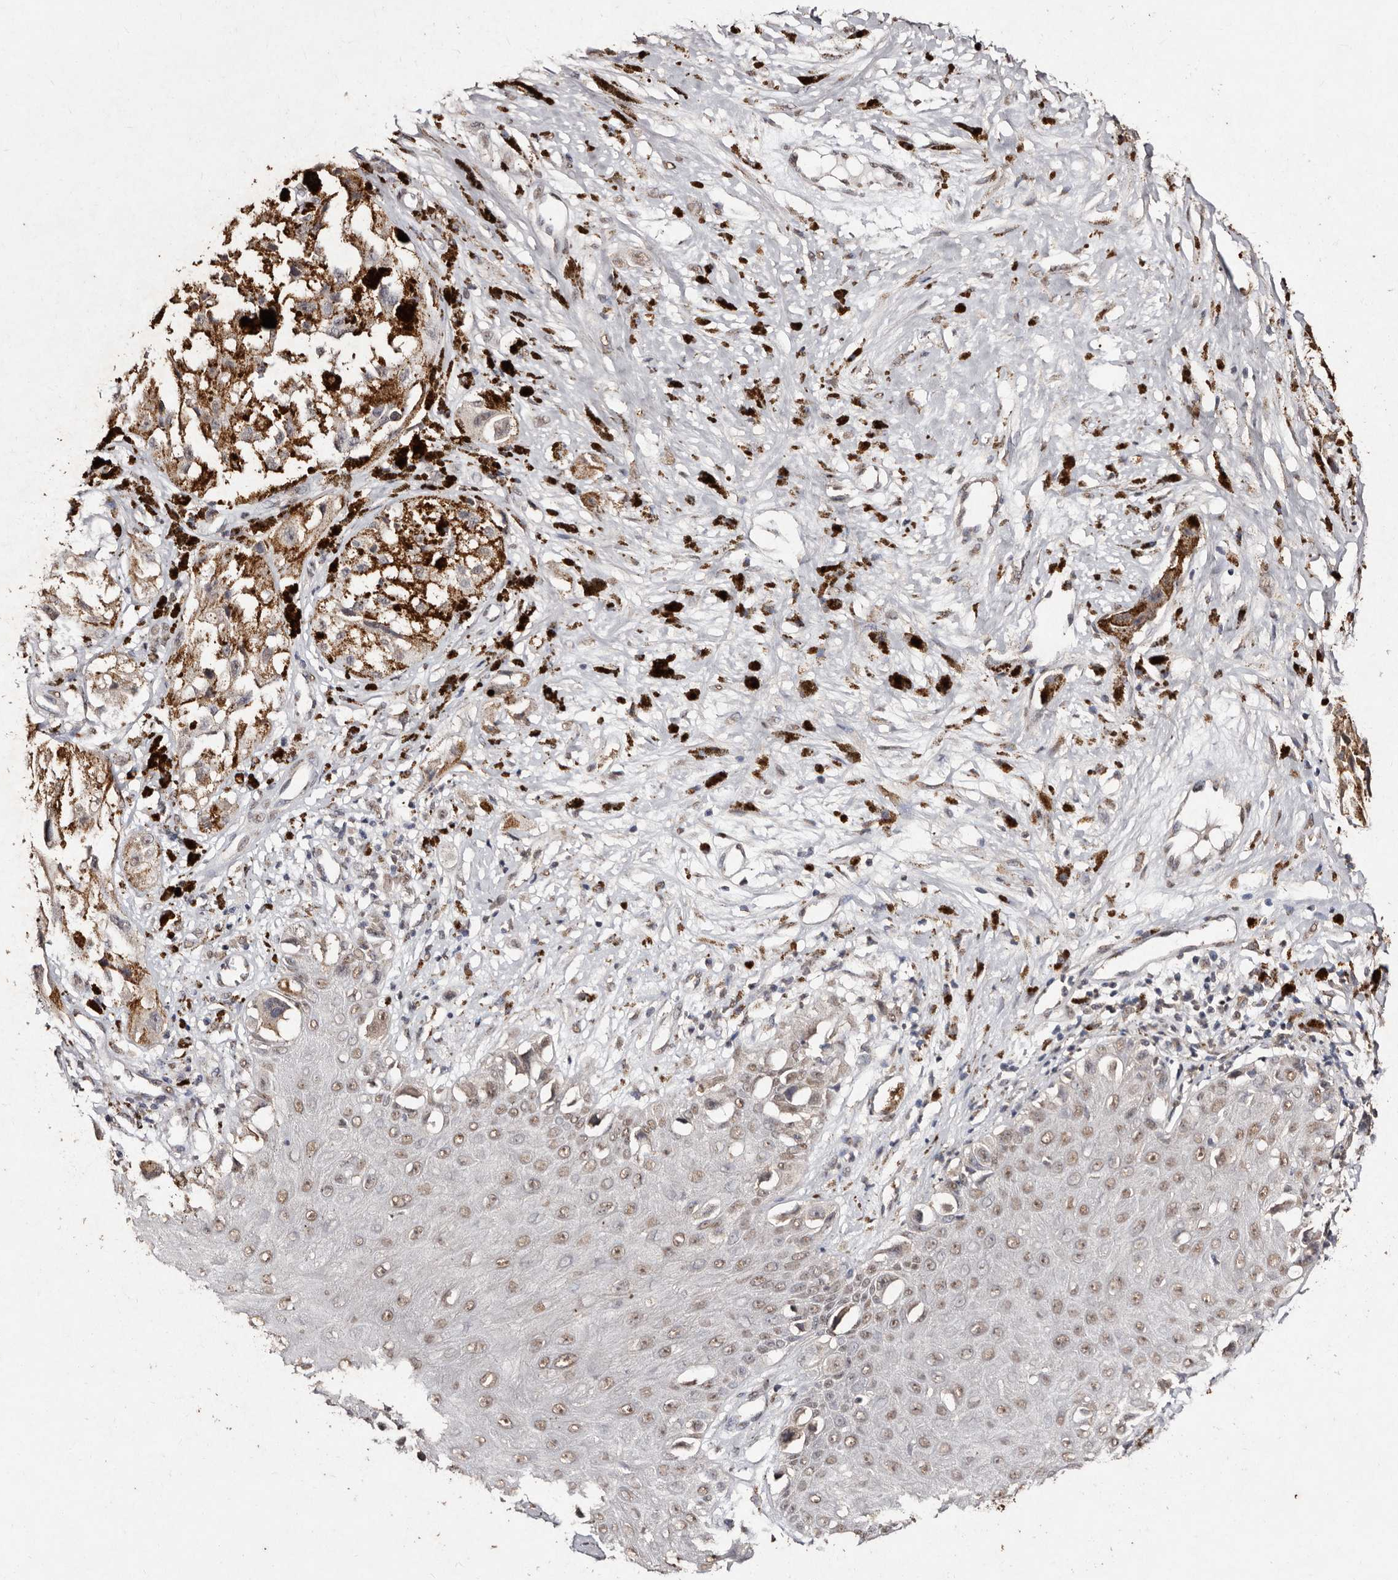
{"staining": {"intensity": "negative", "quantity": "none", "location": "none"}, "tissue": "melanoma", "cell_type": "Tumor cells", "image_type": "cancer", "snomed": [{"axis": "morphology", "description": "Malignant melanoma, NOS"}, {"axis": "topography", "description": "Skin"}], "caption": "Photomicrograph shows no protein expression in tumor cells of malignant melanoma tissue.", "gene": "ERBB4", "patient": {"sex": "male", "age": 88}}